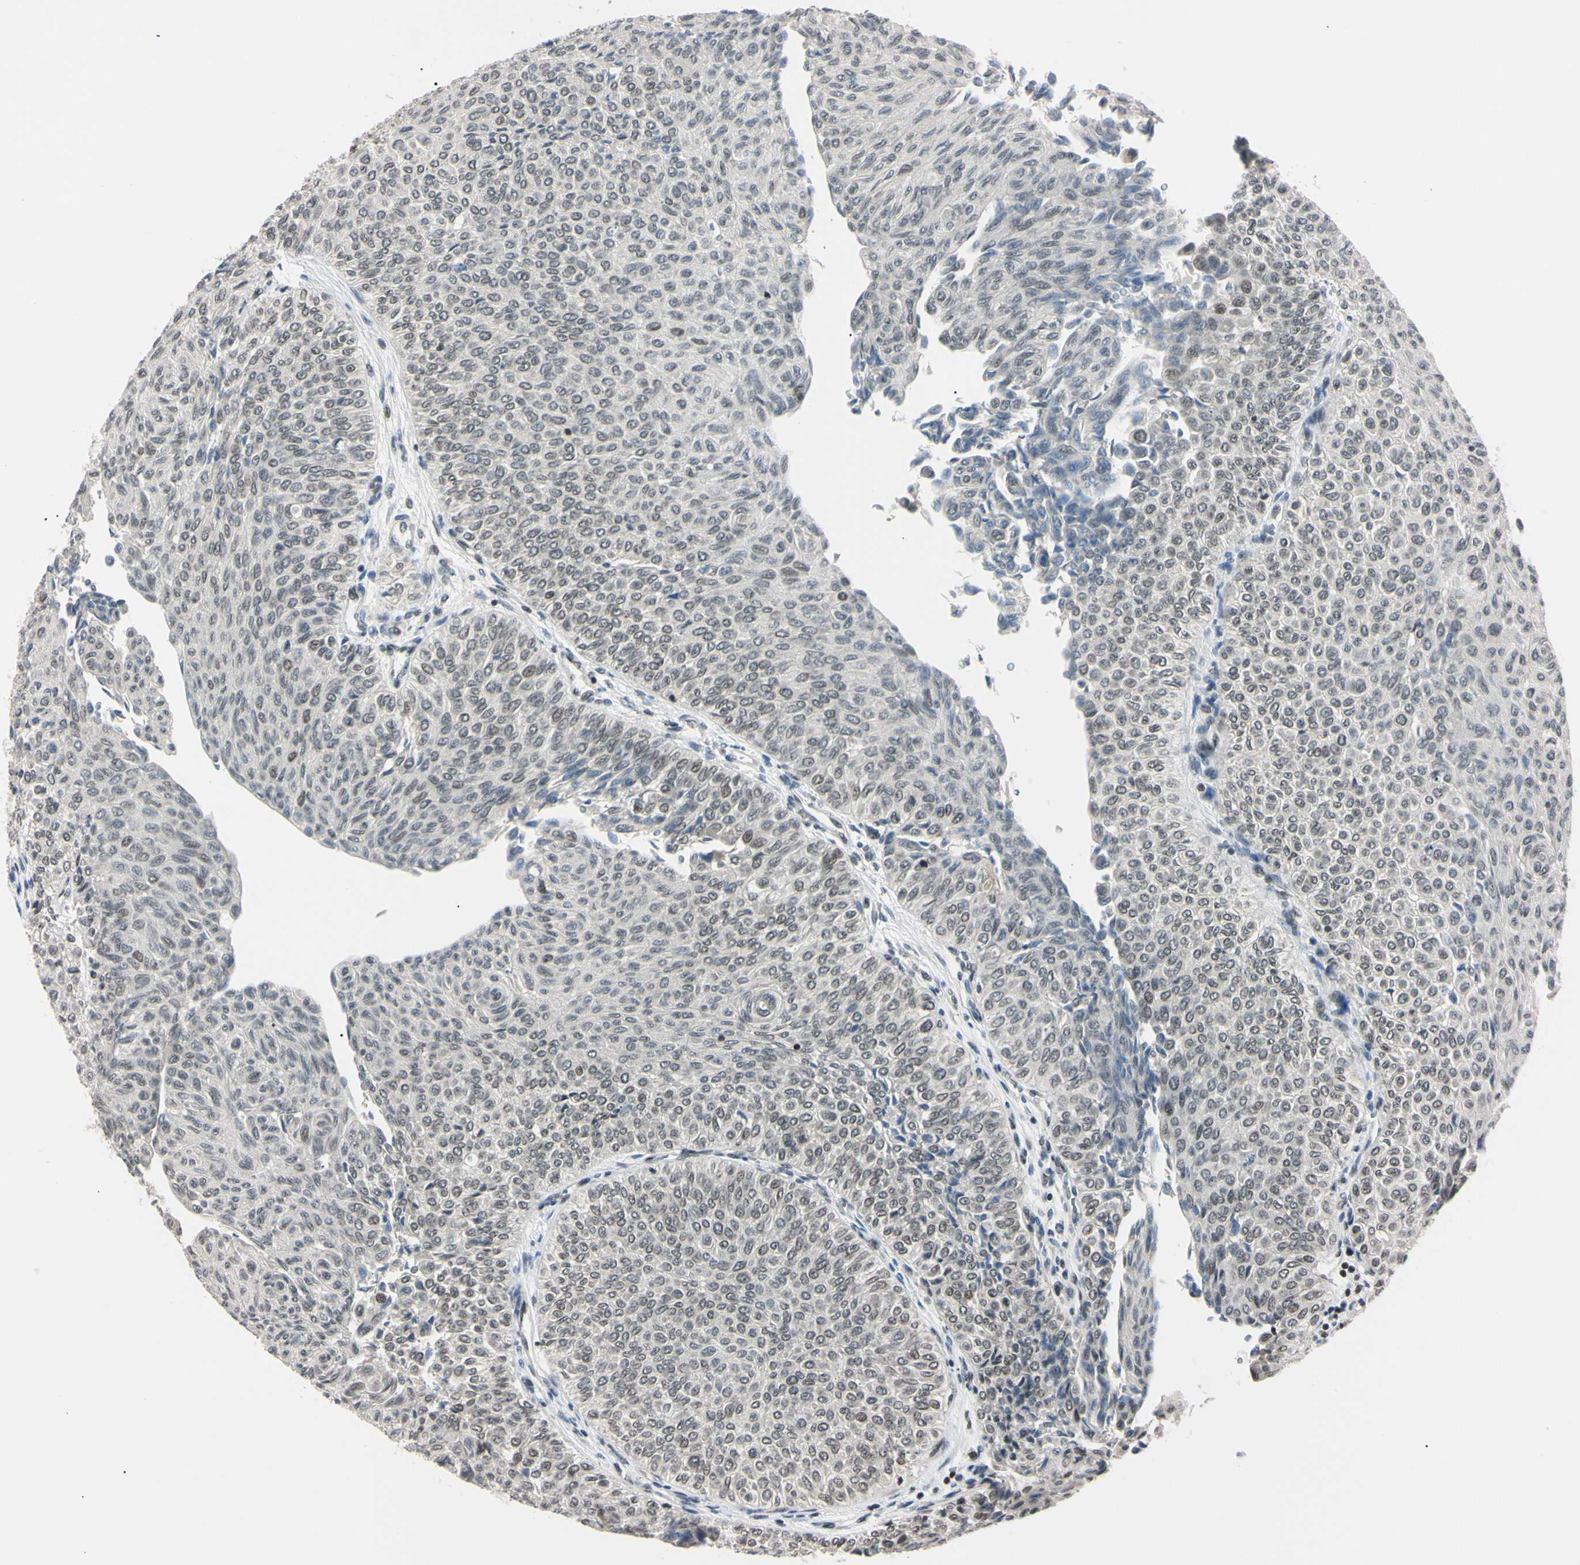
{"staining": {"intensity": "weak", "quantity": "25%-75%", "location": "nuclear"}, "tissue": "urothelial cancer", "cell_type": "Tumor cells", "image_type": "cancer", "snomed": [{"axis": "morphology", "description": "Urothelial carcinoma, Low grade"}, {"axis": "topography", "description": "Urinary bladder"}], "caption": "Protein expression by immunohistochemistry demonstrates weak nuclear positivity in approximately 25%-75% of tumor cells in low-grade urothelial carcinoma.", "gene": "C1orf174", "patient": {"sex": "male", "age": 78}}